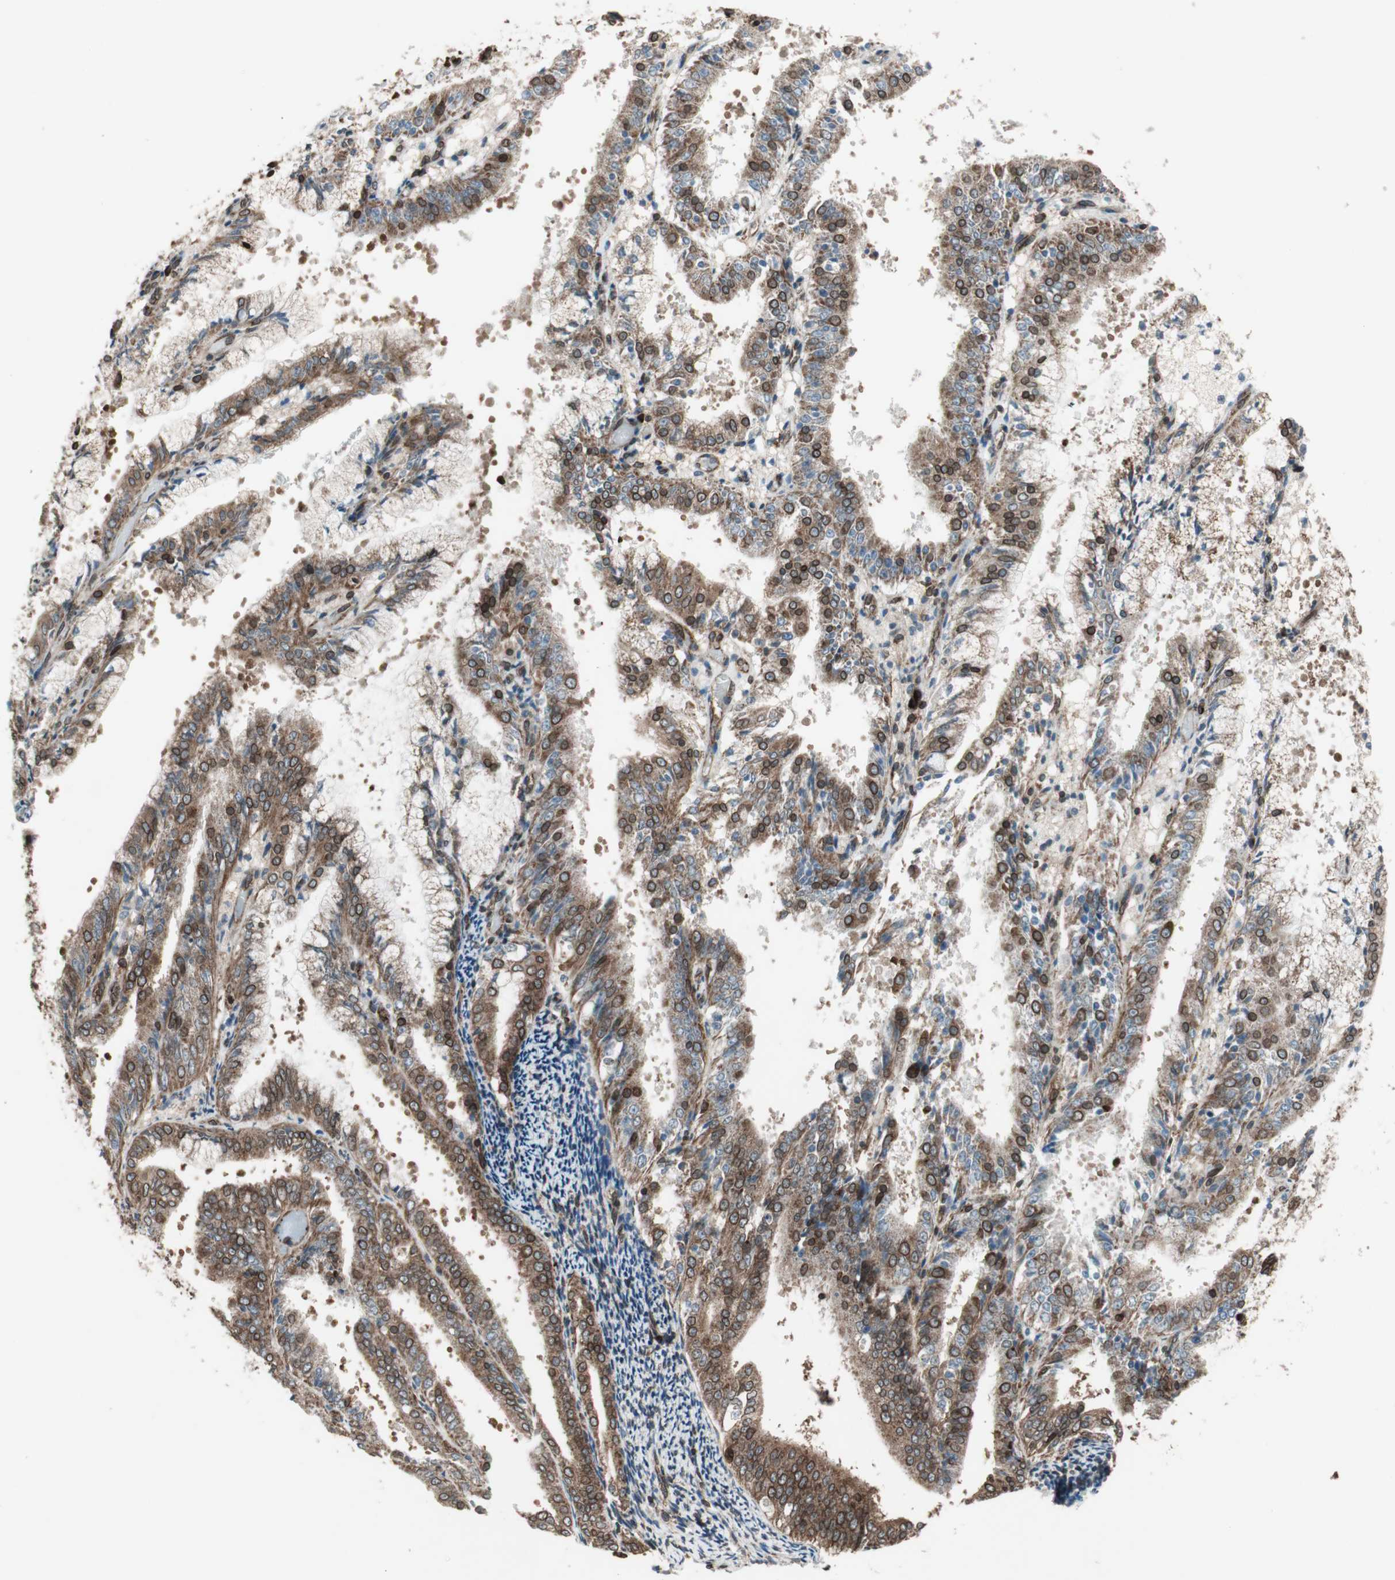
{"staining": {"intensity": "moderate", "quantity": ">75%", "location": "cytoplasmic/membranous,nuclear"}, "tissue": "endometrial cancer", "cell_type": "Tumor cells", "image_type": "cancer", "snomed": [{"axis": "morphology", "description": "Adenocarcinoma, NOS"}, {"axis": "topography", "description": "Endometrium"}], "caption": "There is medium levels of moderate cytoplasmic/membranous and nuclear staining in tumor cells of endometrial adenocarcinoma, as demonstrated by immunohistochemical staining (brown color).", "gene": "NUP62", "patient": {"sex": "female", "age": 63}}